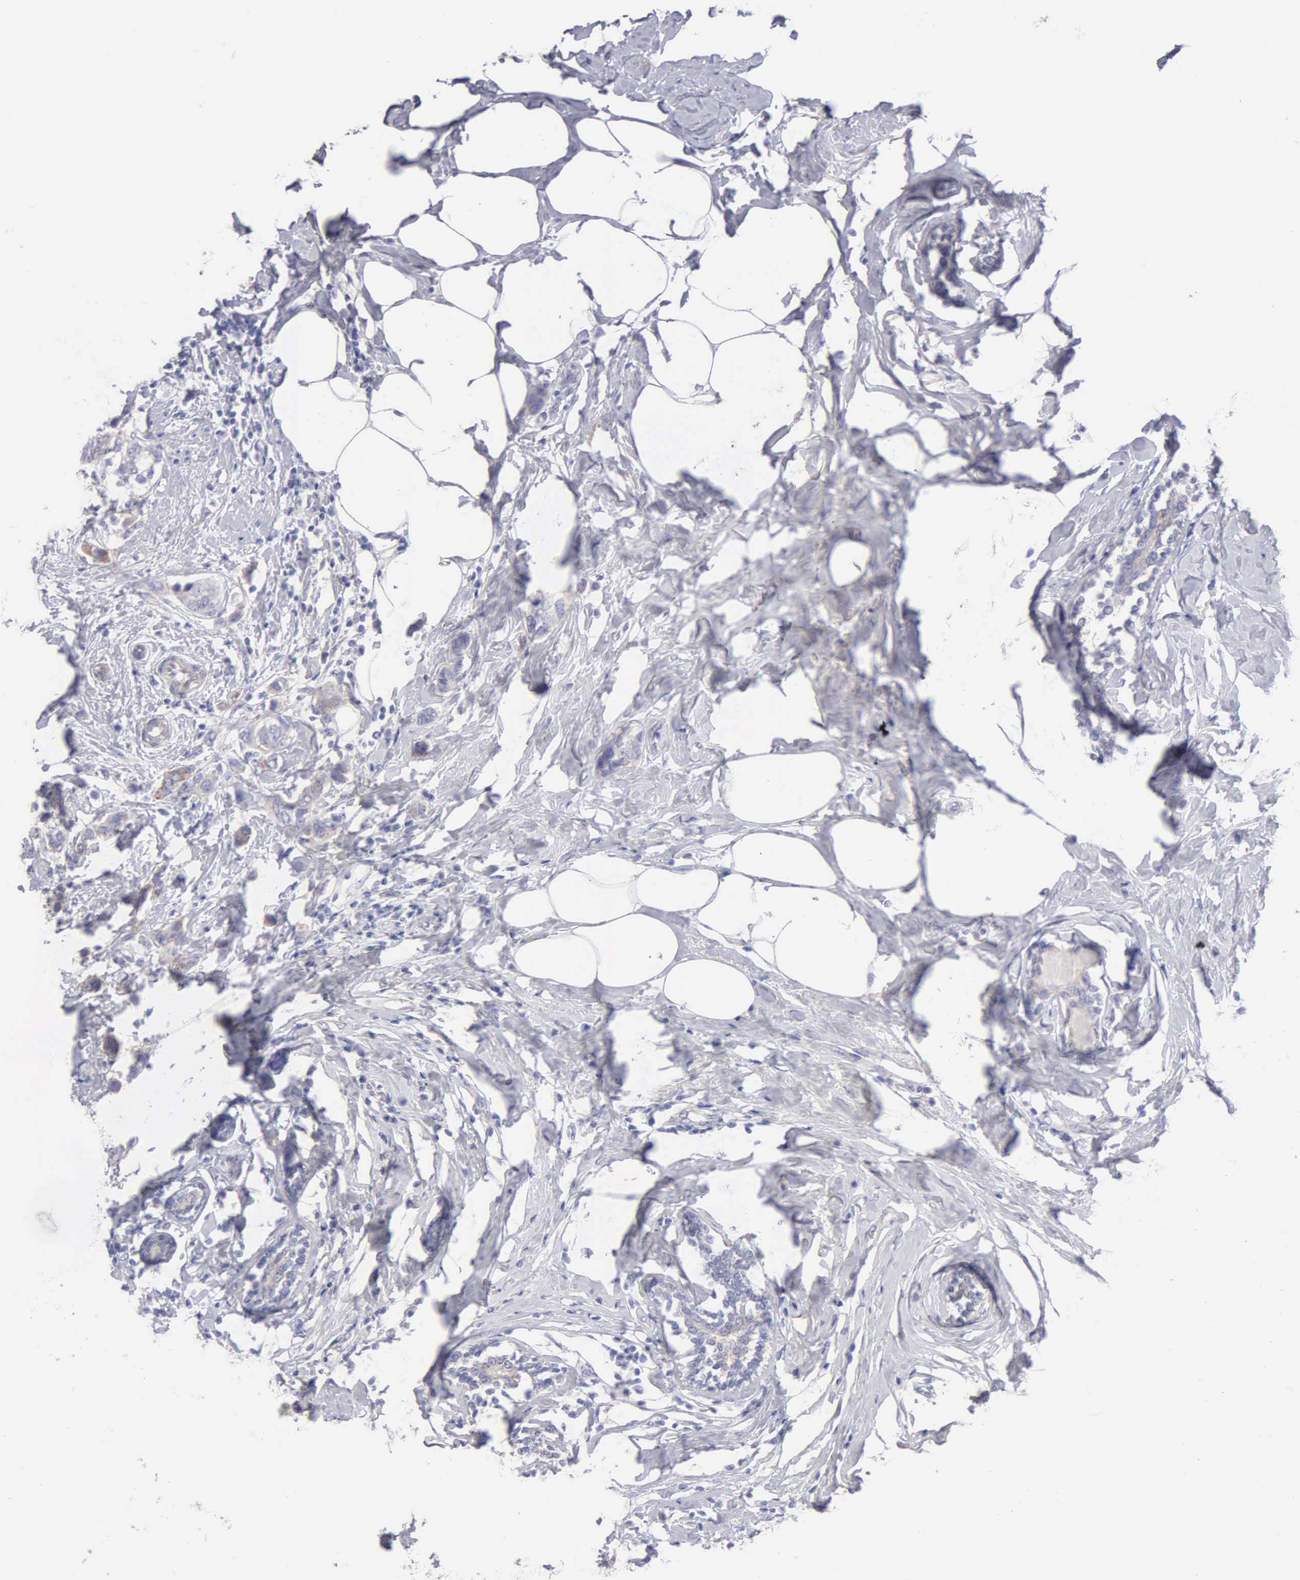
{"staining": {"intensity": "weak", "quantity": "25%-75%", "location": "cytoplasmic/membranous"}, "tissue": "breast cancer", "cell_type": "Tumor cells", "image_type": "cancer", "snomed": [{"axis": "morphology", "description": "Normal tissue, NOS"}, {"axis": "morphology", "description": "Duct carcinoma"}, {"axis": "topography", "description": "Breast"}], "caption": "The immunohistochemical stain shows weak cytoplasmic/membranous staining in tumor cells of breast infiltrating ductal carcinoma tissue. The staining is performed using DAB brown chromogen to label protein expression. The nuclei are counter-stained blue using hematoxylin.", "gene": "APP", "patient": {"sex": "female", "age": 50}}